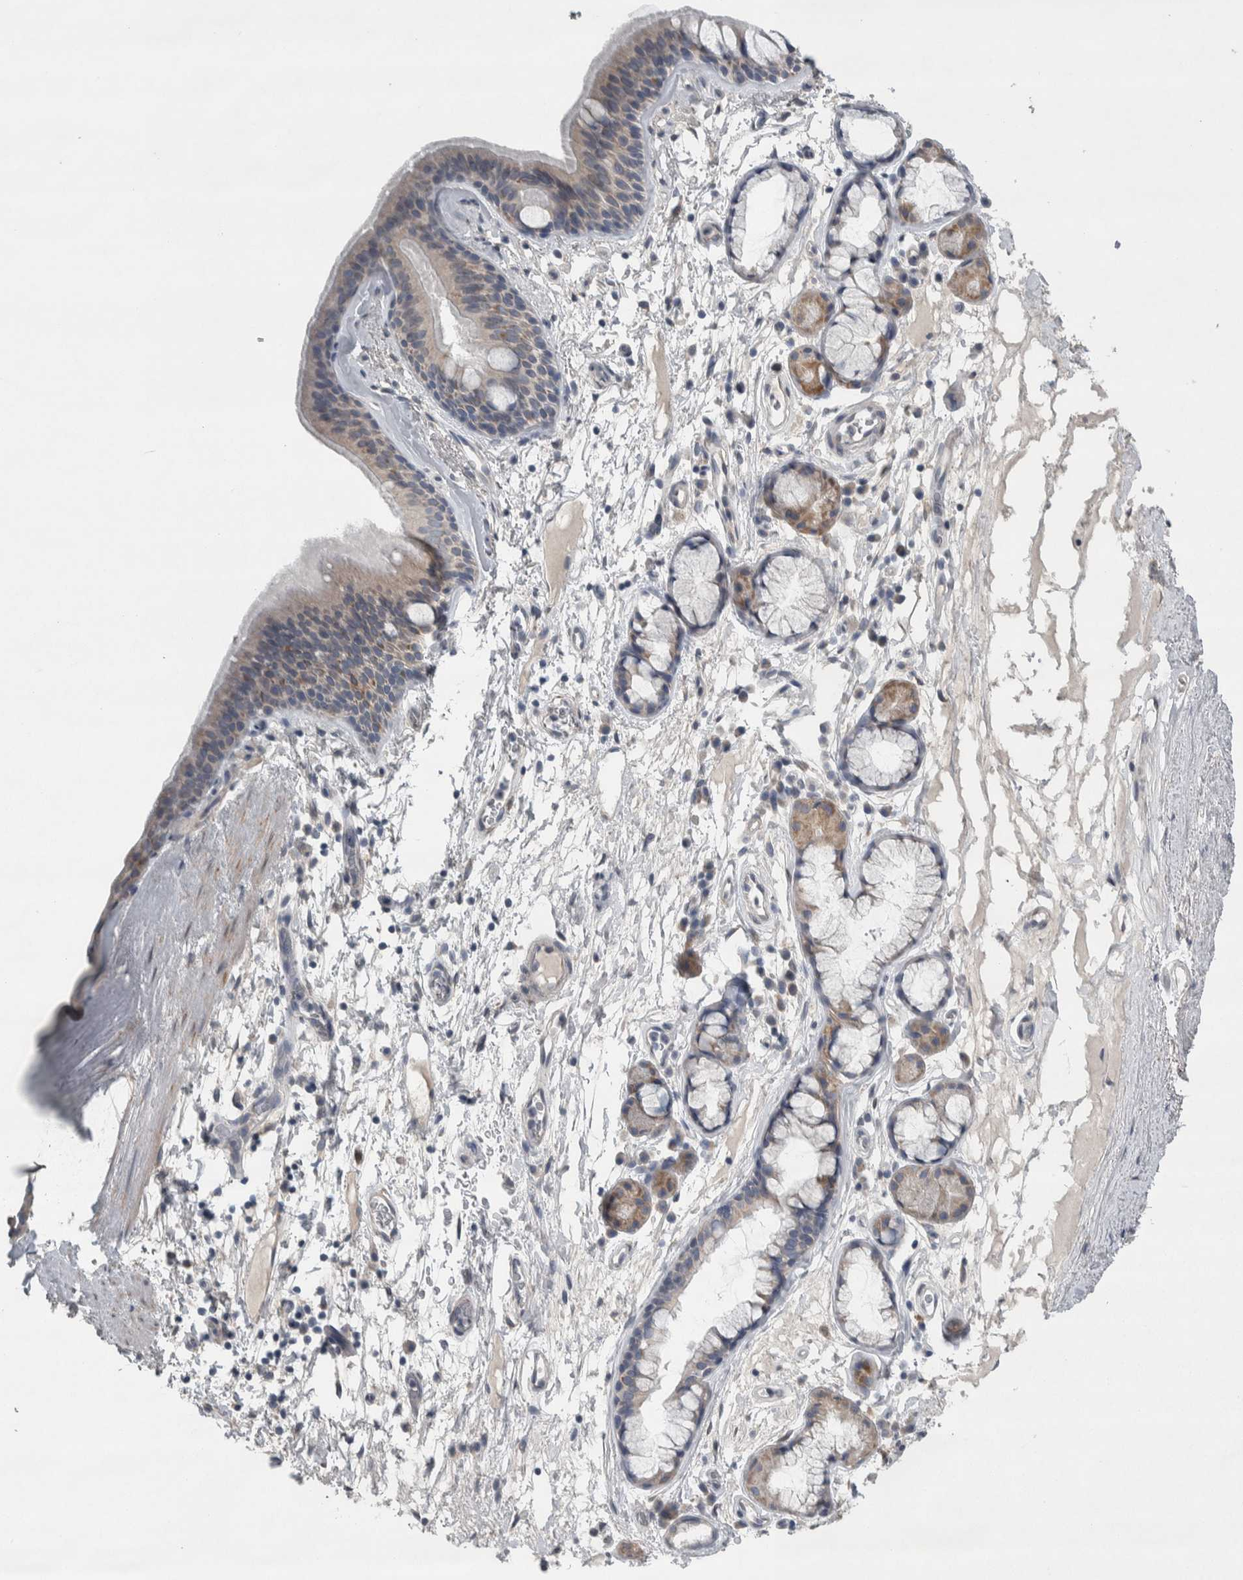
{"staining": {"intensity": "weak", "quantity": ">75%", "location": "cytoplasmic/membranous"}, "tissue": "bronchus", "cell_type": "Respiratory epithelial cells", "image_type": "normal", "snomed": [{"axis": "morphology", "description": "Normal tissue, NOS"}, {"axis": "topography", "description": "Cartilage tissue"}], "caption": "Protein expression analysis of unremarkable bronchus exhibits weak cytoplasmic/membranous staining in approximately >75% of respiratory epithelial cells.", "gene": "SIGMAR1", "patient": {"sex": "female", "age": 63}}